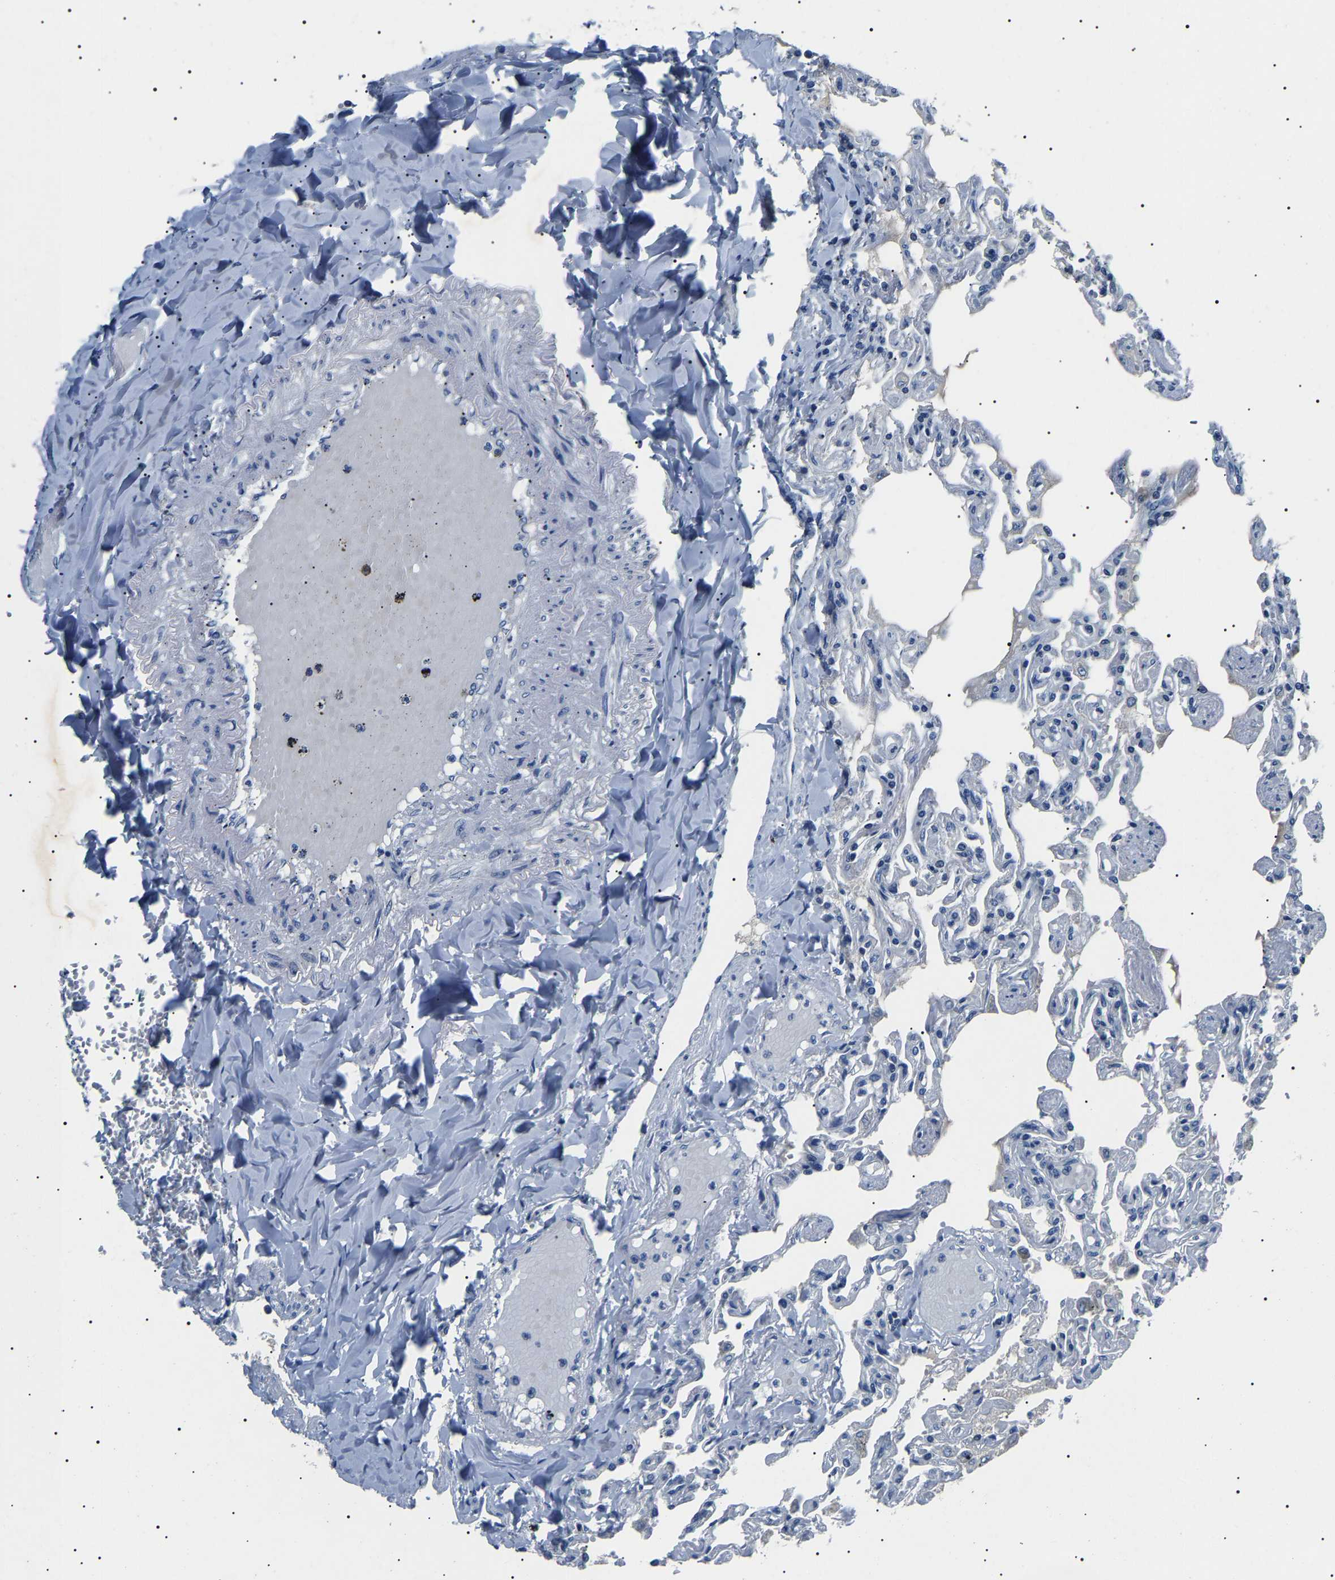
{"staining": {"intensity": "negative", "quantity": "none", "location": "none"}, "tissue": "lung", "cell_type": "Alveolar cells", "image_type": "normal", "snomed": [{"axis": "morphology", "description": "Normal tissue, NOS"}, {"axis": "topography", "description": "Lung"}], "caption": "A high-resolution histopathology image shows immunohistochemistry staining of unremarkable lung, which reveals no significant positivity in alveolar cells. (DAB immunohistochemistry, high magnification).", "gene": "KLK15", "patient": {"sex": "male", "age": 21}}